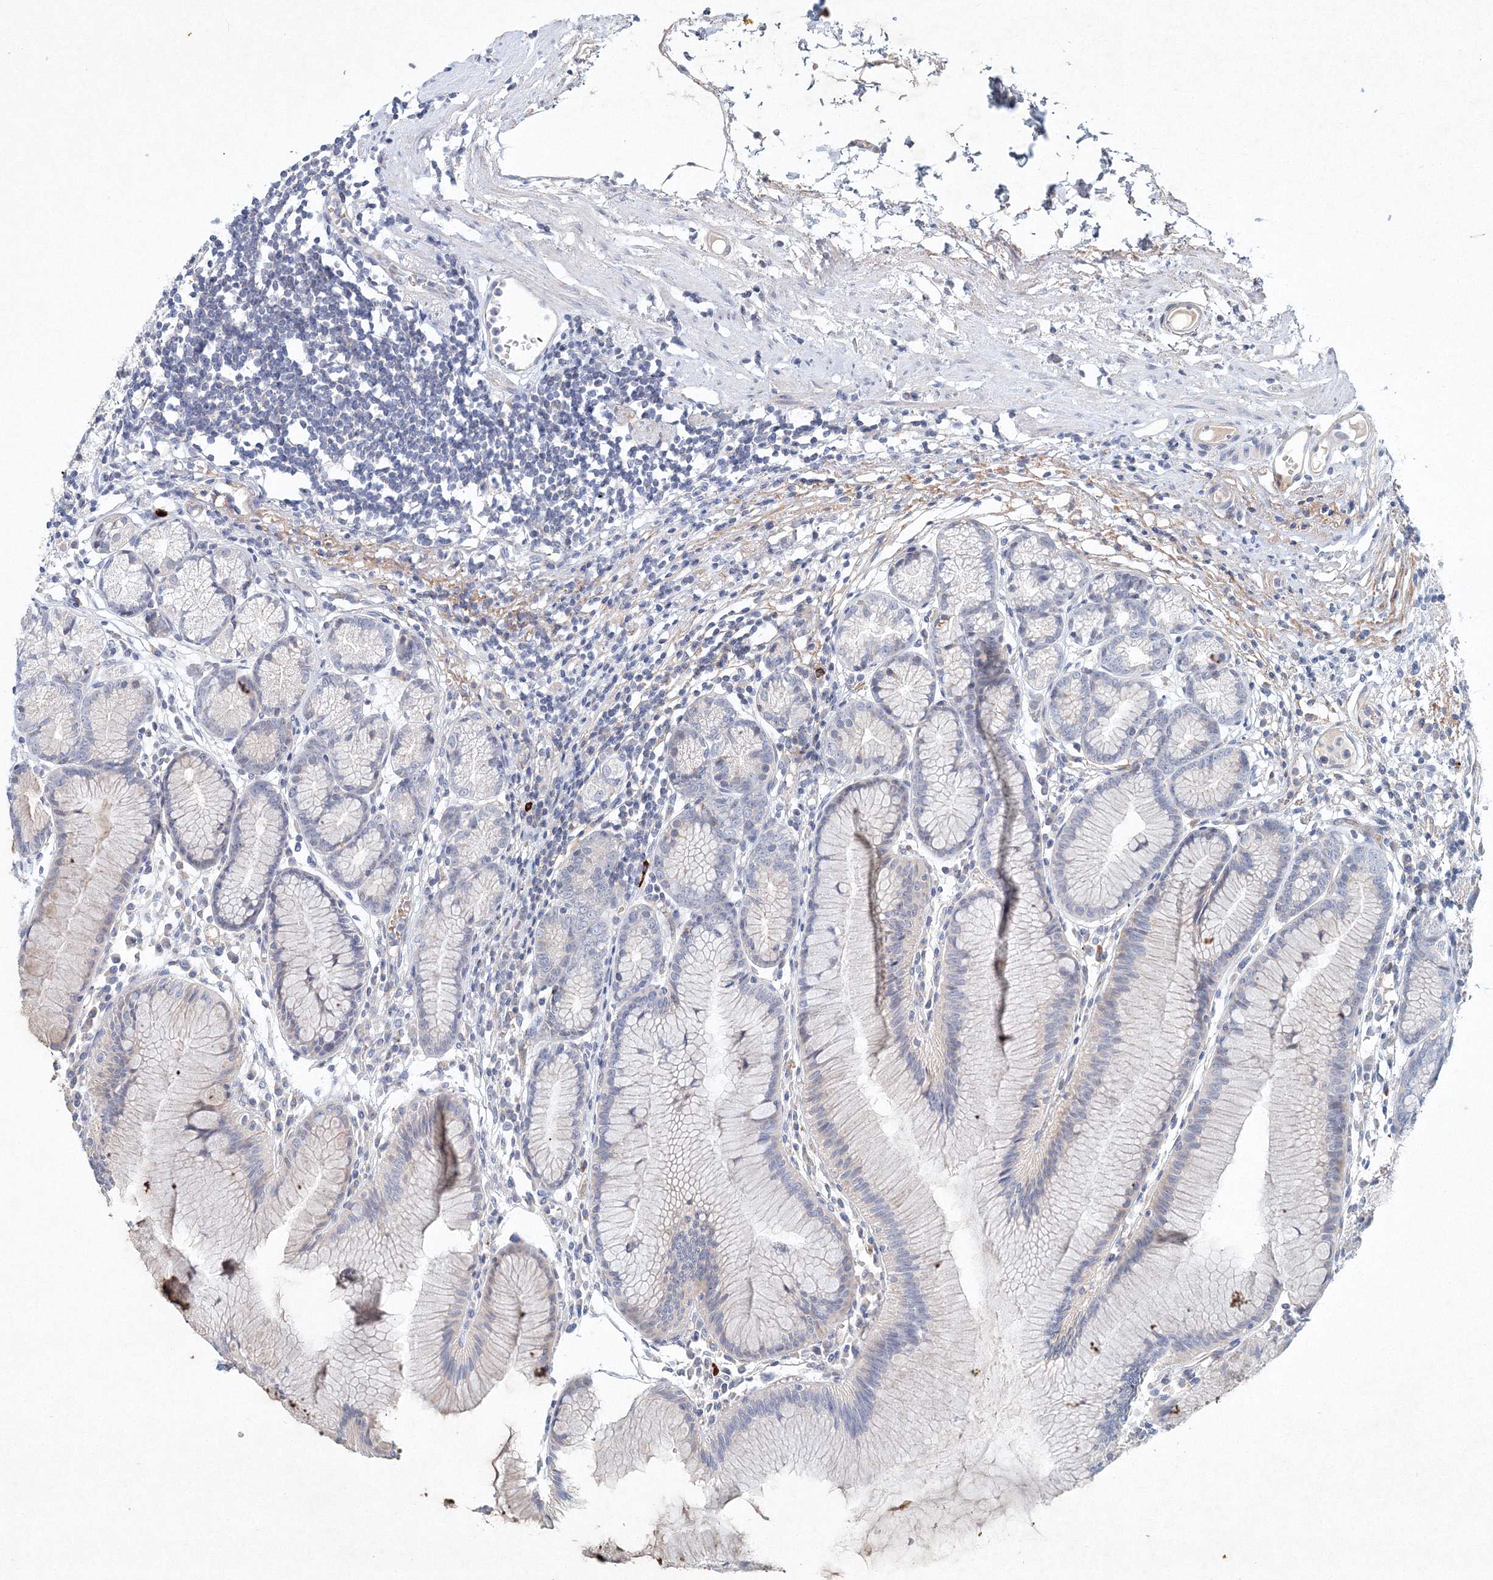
{"staining": {"intensity": "negative", "quantity": "none", "location": "none"}, "tissue": "stomach", "cell_type": "Glandular cells", "image_type": "normal", "snomed": [{"axis": "morphology", "description": "Normal tissue, NOS"}, {"axis": "topography", "description": "Stomach"}], "caption": "Glandular cells show no significant positivity in unremarkable stomach.", "gene": "SH3BP5", "patient": {"sex": "female", "age": 57}}